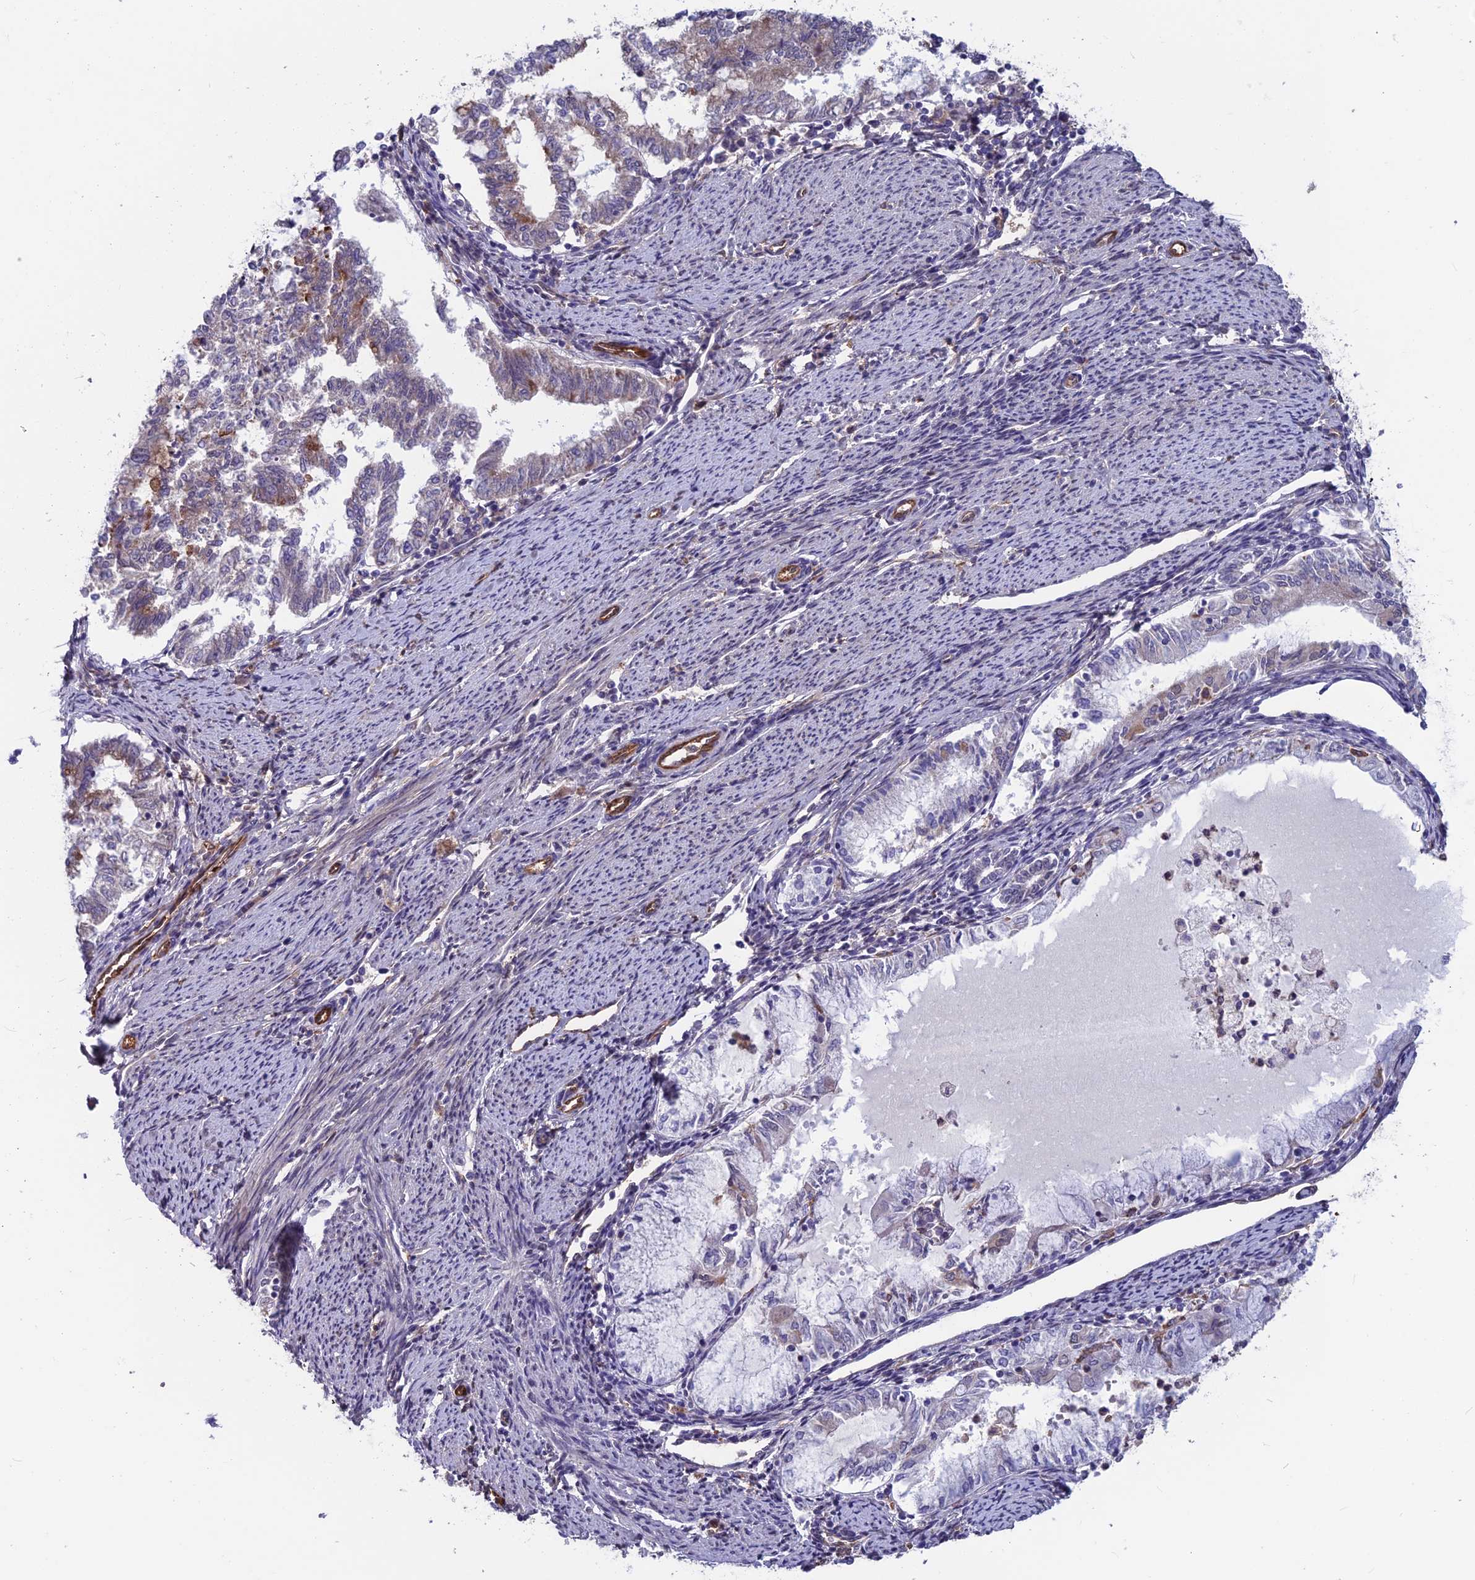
{"staining": {"intensity": "moderate", "quantity": "<25%", "location": "cytoplasmic/membranous"}, "tissue": "endometrial cancer", "cell_type": "Tumor cells", "image_type": "cancer", "snomed": [{"axis": "morphology", "description": "Adenocarcinoma, NOS"}, {"axis": "topography", "description": "Endometrium"}], "caption": "Human adenocarcinoma (endometrial) stained for a protein (brown) displays moderate cytoplasmic/membranous positive positivity in about <25% of tumor cells.", "gene": "MAST2", "patient": {"sex": "female", "age": 79}}